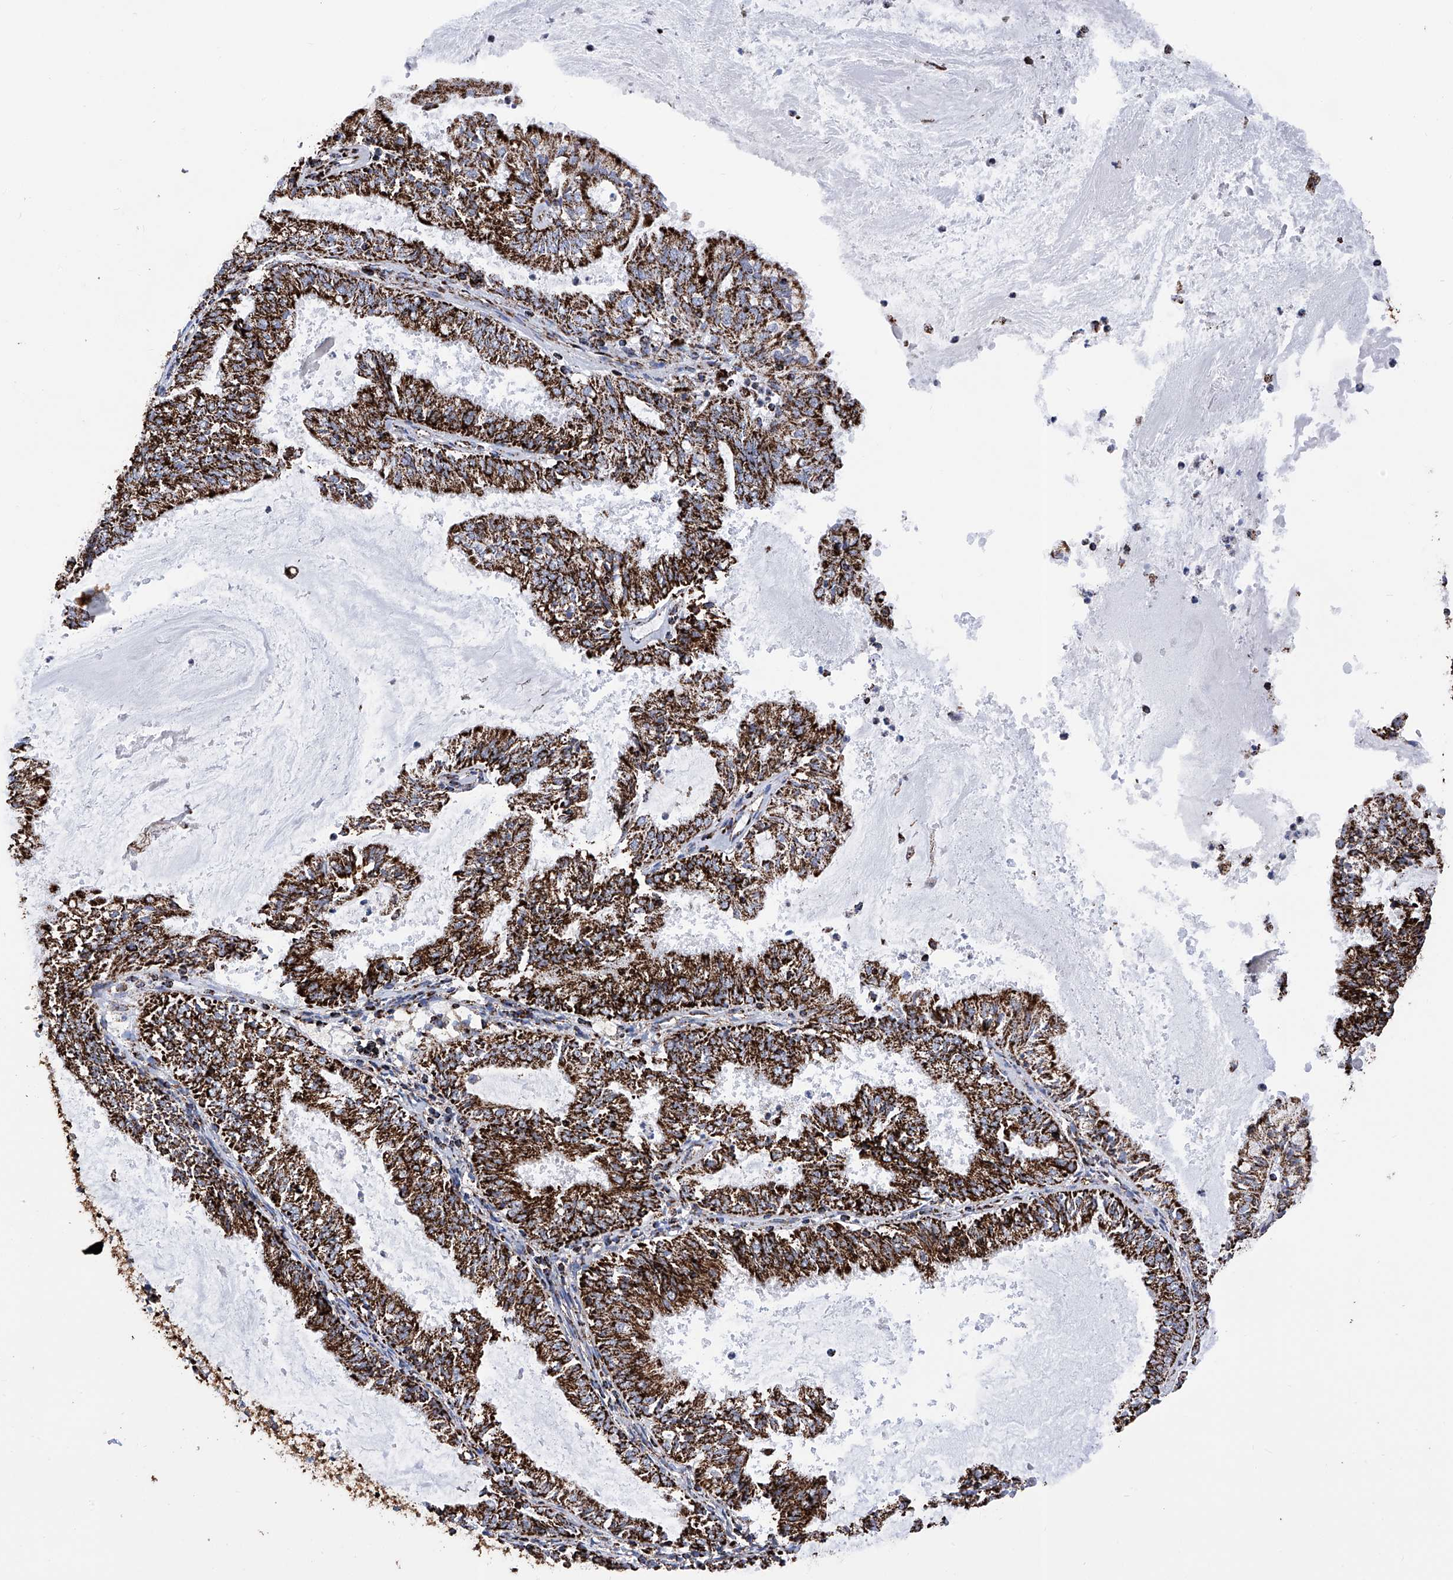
{"staining": {"intensity": "strong", "quantity": ">75%", "location": "cytoplasmic/membranous"}, "tissue": "endometrial cancer", "cell_type": "Tumor cells", "image_type": "cancer", "snomed": [{"axis": "morphology", "description": "Adenocarcinoma, NOS"}, {"axis": "topography", "description": "Endometrium"}], "caption": "Immunohistochemistry (IHC) image of neoplastic tissue: endometrial cancer stained using IHC displays high levels of strong protein expression localized specifically in the cytoplasmic/membranous of tumor cells, appearing as a cytoplasmic/membranous brown color.", "gene": "ATP5PF", "patient": {"sex": "female", "age": 57}}